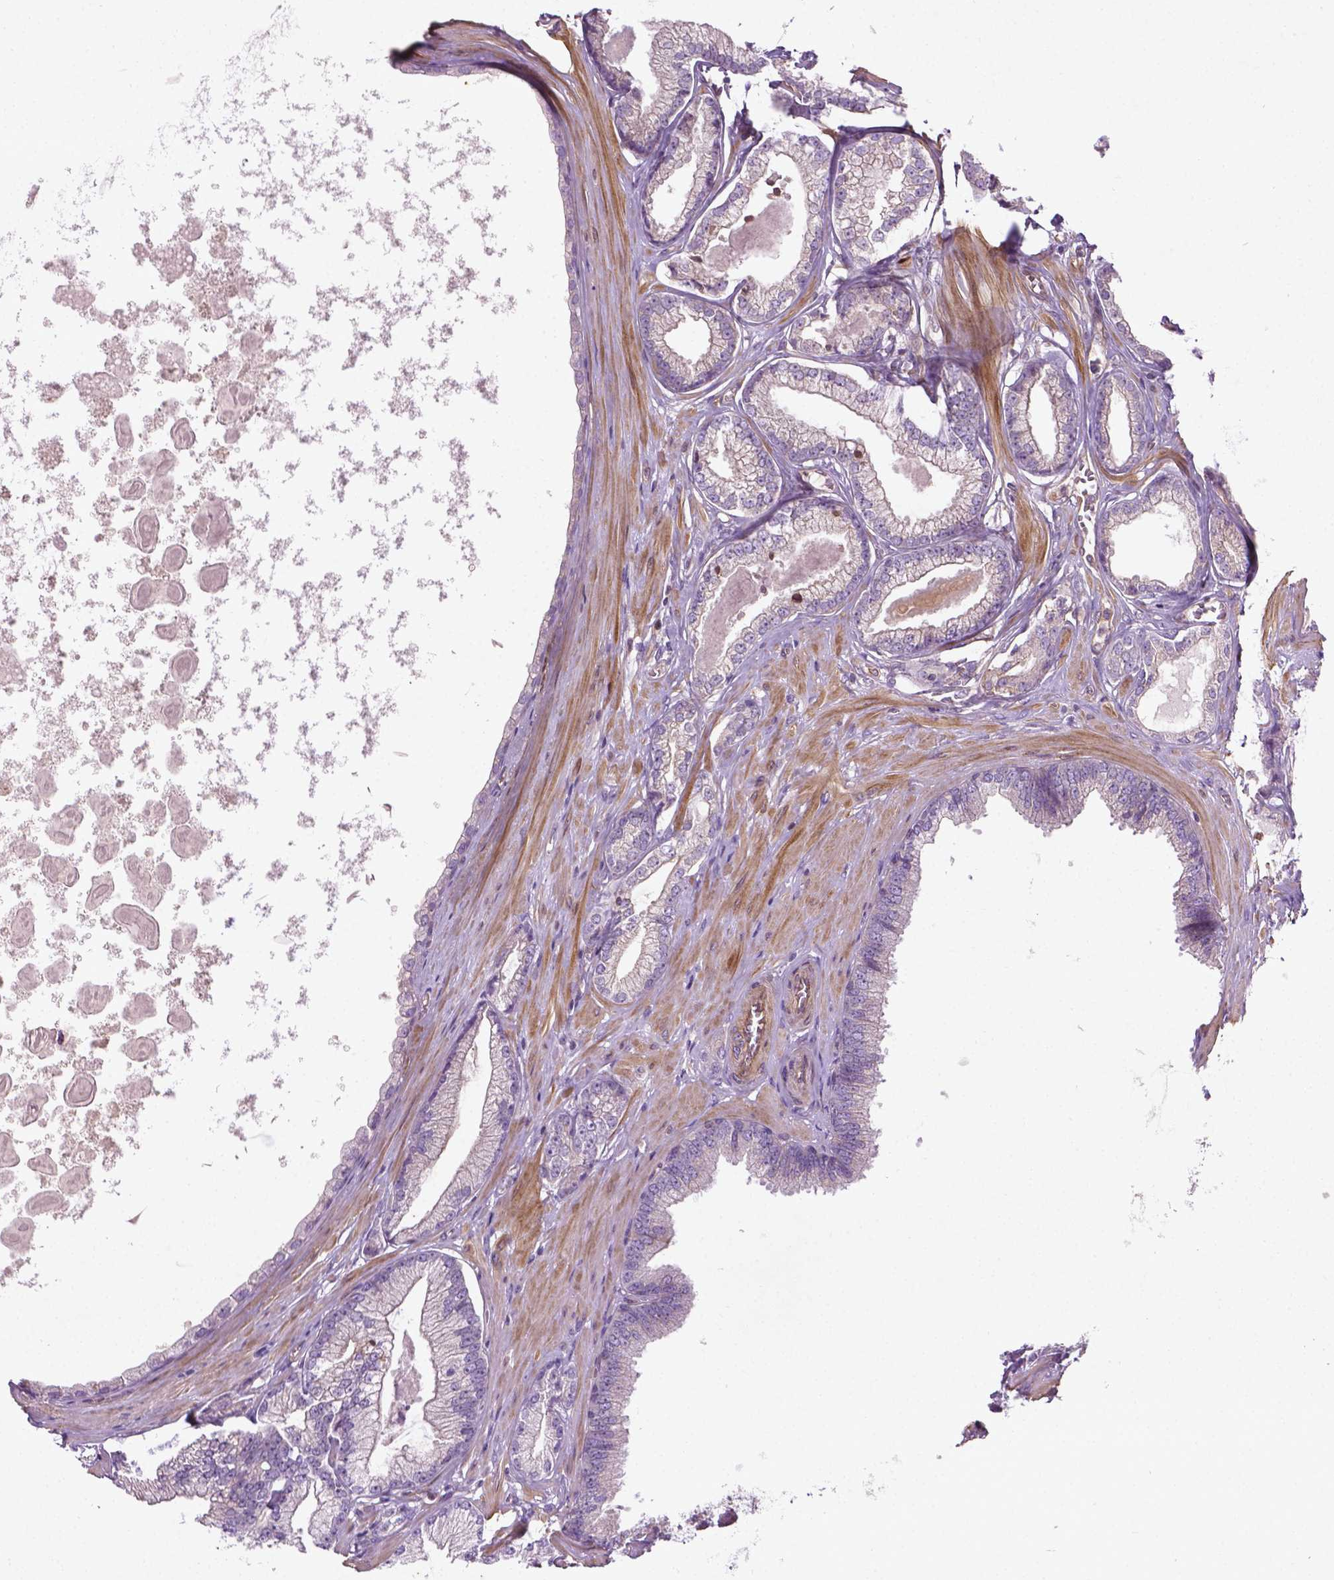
{"staining": {"intensity": "negative", "quantity": "none", "location": "none"}, "tissue": "prostate cancer", "cell_type": "Tumor cells", "image_type": "cancer", "snomed": [{"axis": "morphology", "description": "Adenocarcinoma, Low grade"}, {"axis": "topography", "description": "Prostate"}], "caption": "IHC micrograph of neoplastic tissue: human prostate adenocarcinoma (low-grade) stained with DAB (3,3'-diaminobenzidine) displays no significant protein positivity in tumor cells.", "gene": "TCHP", "patient": {"sex": "male", "age": 64}}